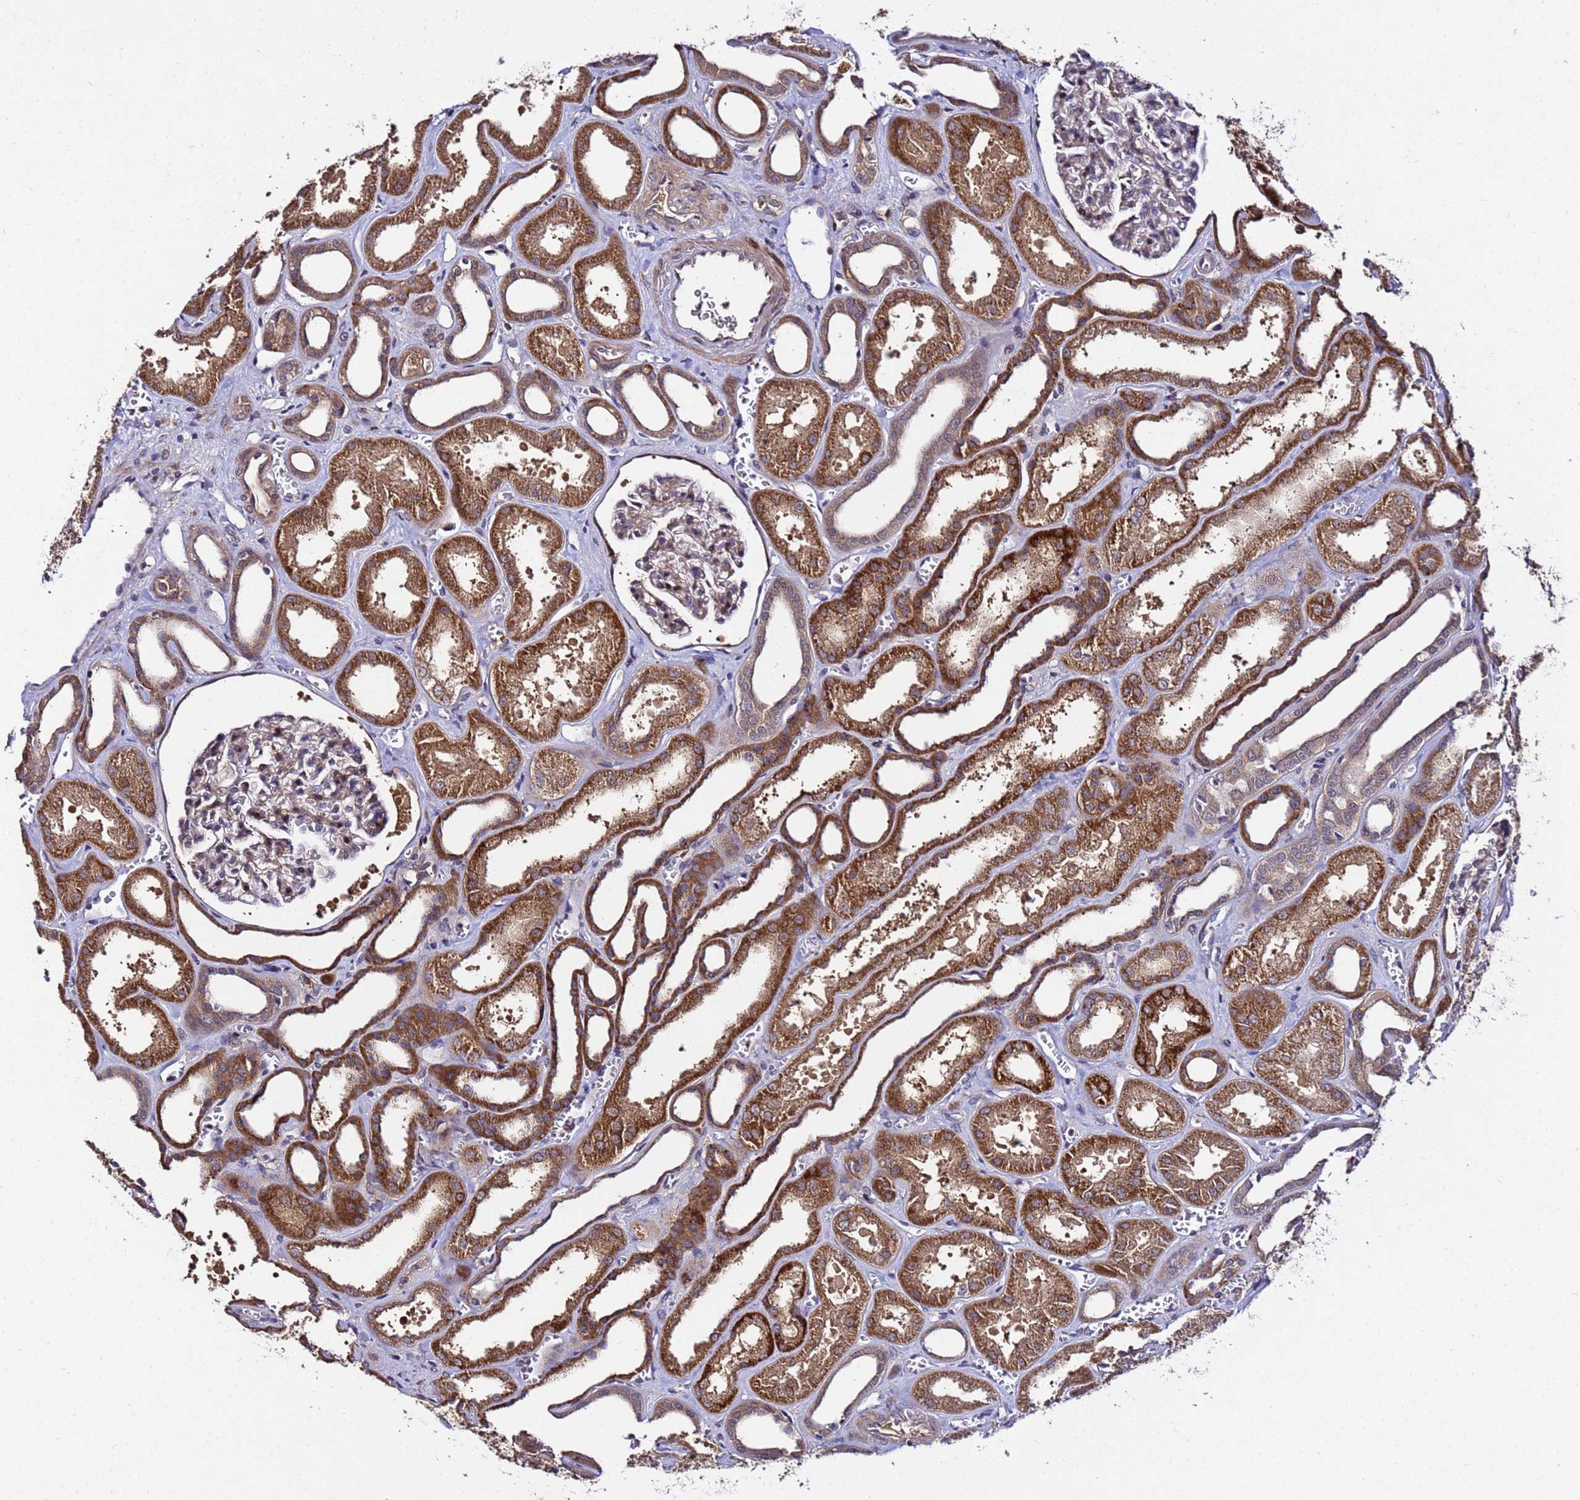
{"staining": {"intensity": "moderate", "quantity": "25%-75%", "location": "cytoplasmic/membranous"}, "tissue": "kidney", "cell_type": "Cells in glomeruli", "image_type": "normal", "snomed": [{"axis": "morphology", "description": "Normal tissue, NOS"}, {"axis": "morphology", "description": "Adenocarcinoma, NOS"}, {"axis": "topography", "description": "Kidney"}], "caption": "Immunohistochemistry (IHC) of unremarkable kidney displays medium levels of moderate cytoplasmic/membranous expression in approximately 25%-75% of cells in glomeruli. (Stains: DAB in brown, nuclei in blue, Microscopy: brightfield microscopy at high magnification).", "gene": "PLXDC2", "patient": {"sex": "female", "age": 68}}